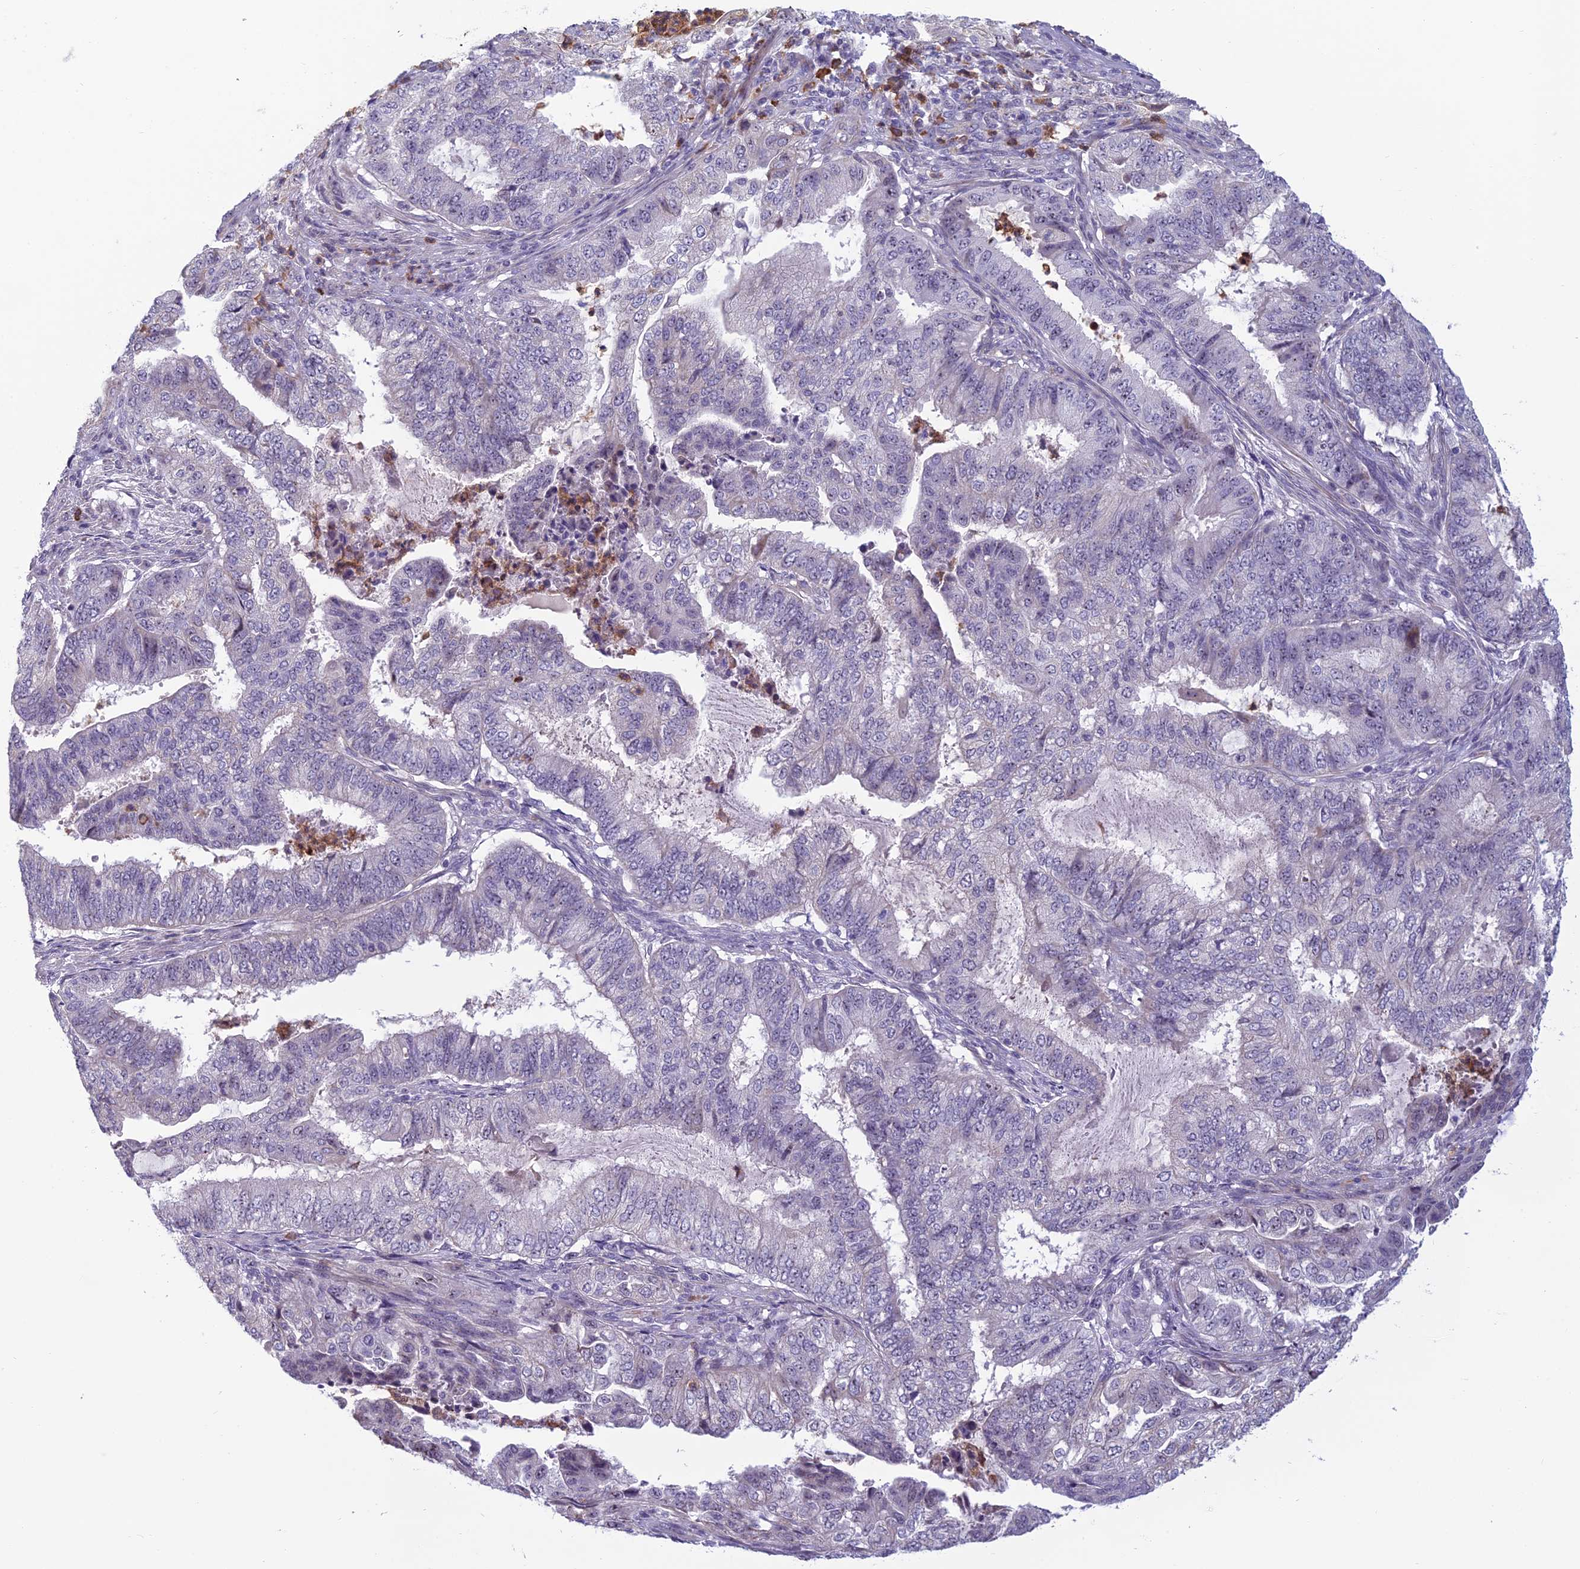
{"staining": {"intensity": "negative", "quantity": "none", "location": "none"}, "tissue": "endometrial cancer", "cell_type": "Tumor cells", "image_type": "cancer", "snomed": [{"axis": "morphology", "description": "Adenocarcinoma, NOS"}, {"axis": "topography", "description": "Endometrium"}], "caption": "The micrograph exhibits no significant positivity in tumor cells of adenocarcinoma (endometrial). (Brightfield microscopy of DAB (3,3'-diaminobenzidine) IHC at high magnification).", "gene": "NOC2L", "patient": {"sex": "female", "age": 51}}